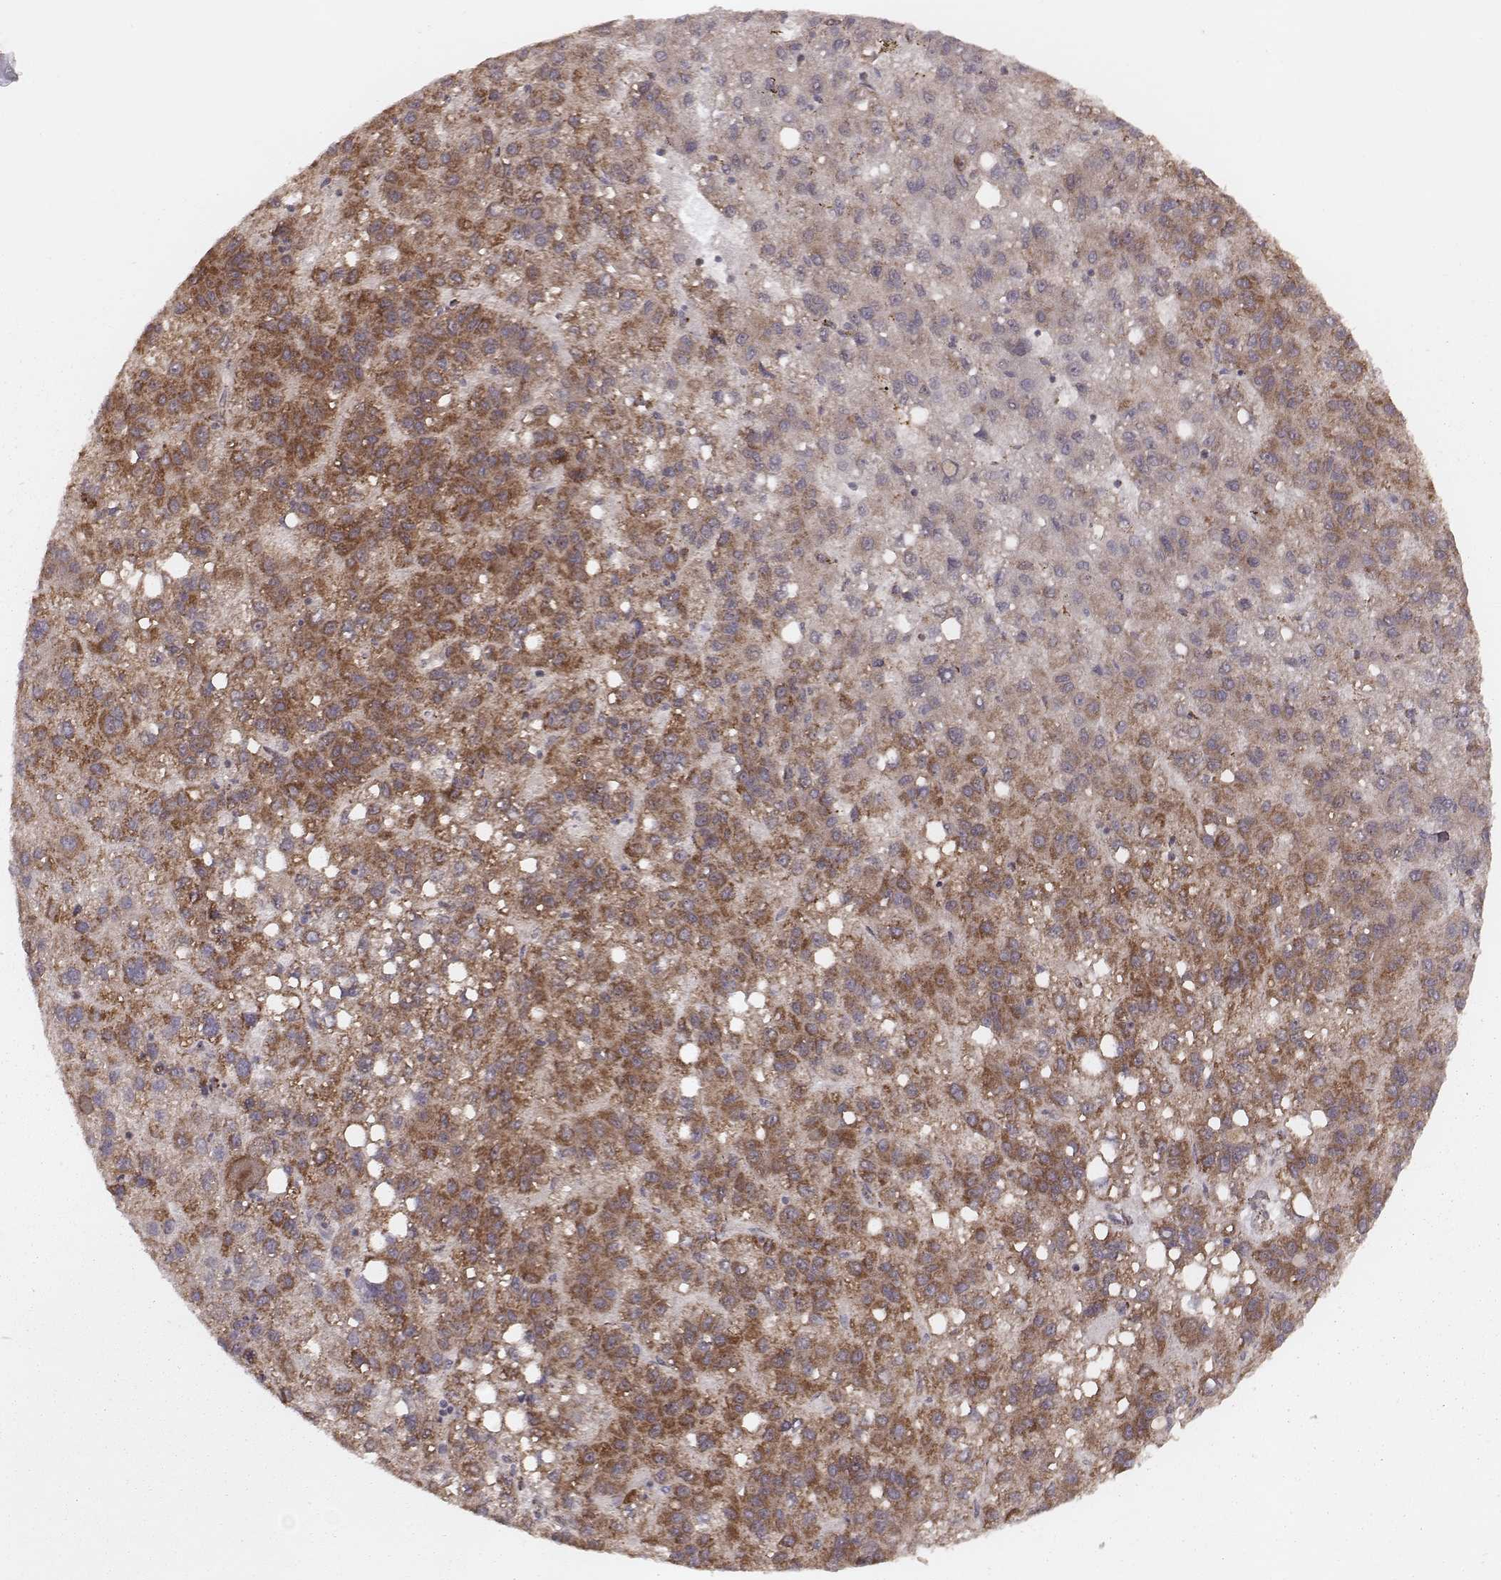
{"staining": {"intensity": "moderate", "quantity": ">75%", "location": "cytoplasmic/membranous"}, "tissue": "liver cancer", "cell_type": "Tumor cells", "image_type": "cancer", "snomed": [{"axis": "morphology", "description": "Carcinoma, Hepatocellular, NOS"}, {"axis": "topography", "description": "Liver"}], "caption": "IHC (DAB) staining of human liver cancer demonstrates moderate cytoplasmic/membranous protein staining in approximately >75% of tumor cells. The protein is shown in brown color, while the nuclei are stained blue.", "gene": "NDUFA7", "patient": {"sex": "female", "age": 82}}